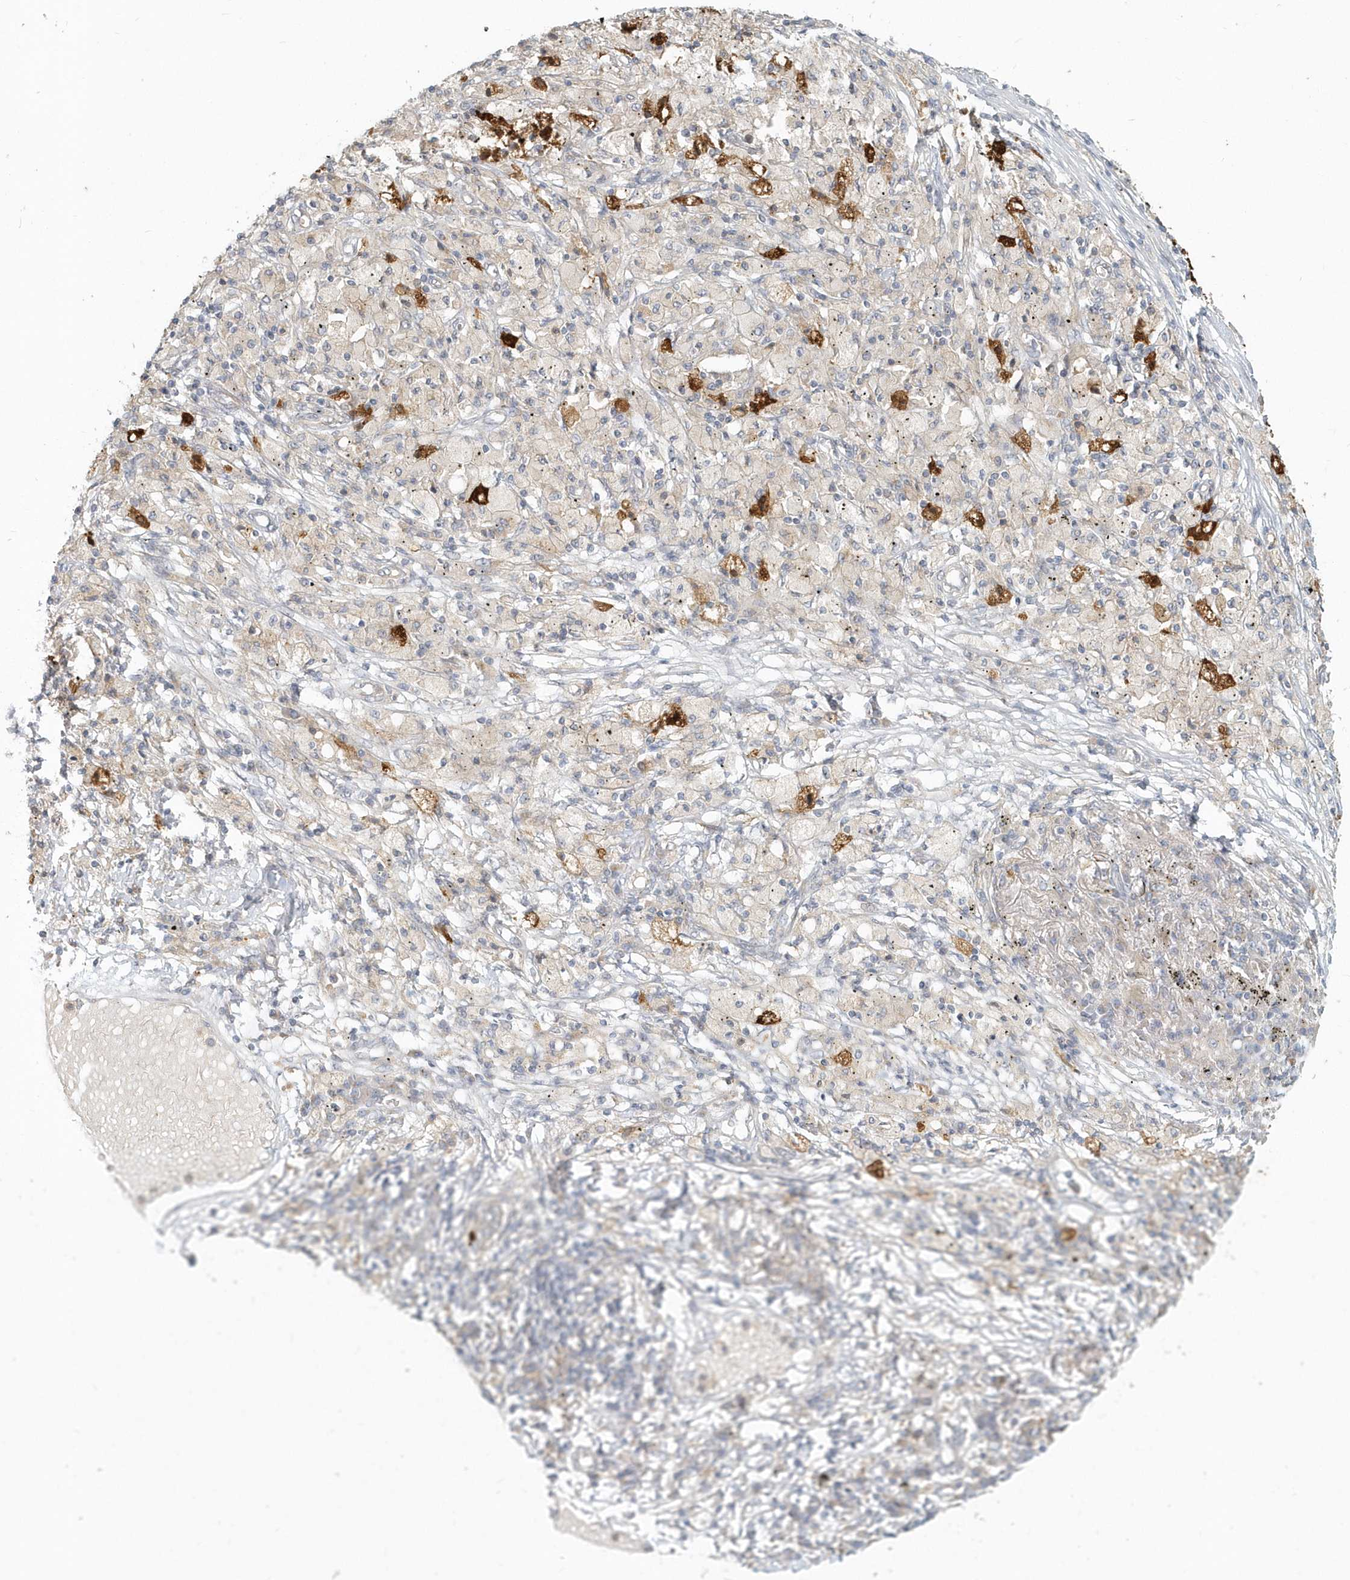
{"staining": {"intensity": "negative", "quantity": "none", "location": "none"}, "tissue": "lung cancer", "cell_type": "Tumor cells", "image_type": "cancer", "snomed": [{"axis": "morphology", "description": "Squamous cell carcinoma, NOS"}, {"axis": "topography", "description": "Lung"}], "caption": "Immunohistochemistry (IHC) micrograph of lung cancer (squamous cell carcinoma) stained for a protein (brown), which demonstrates no positivity in tumor cells.", "gene": "NAPB", "patient": {"sex": "female", "age": 63}}